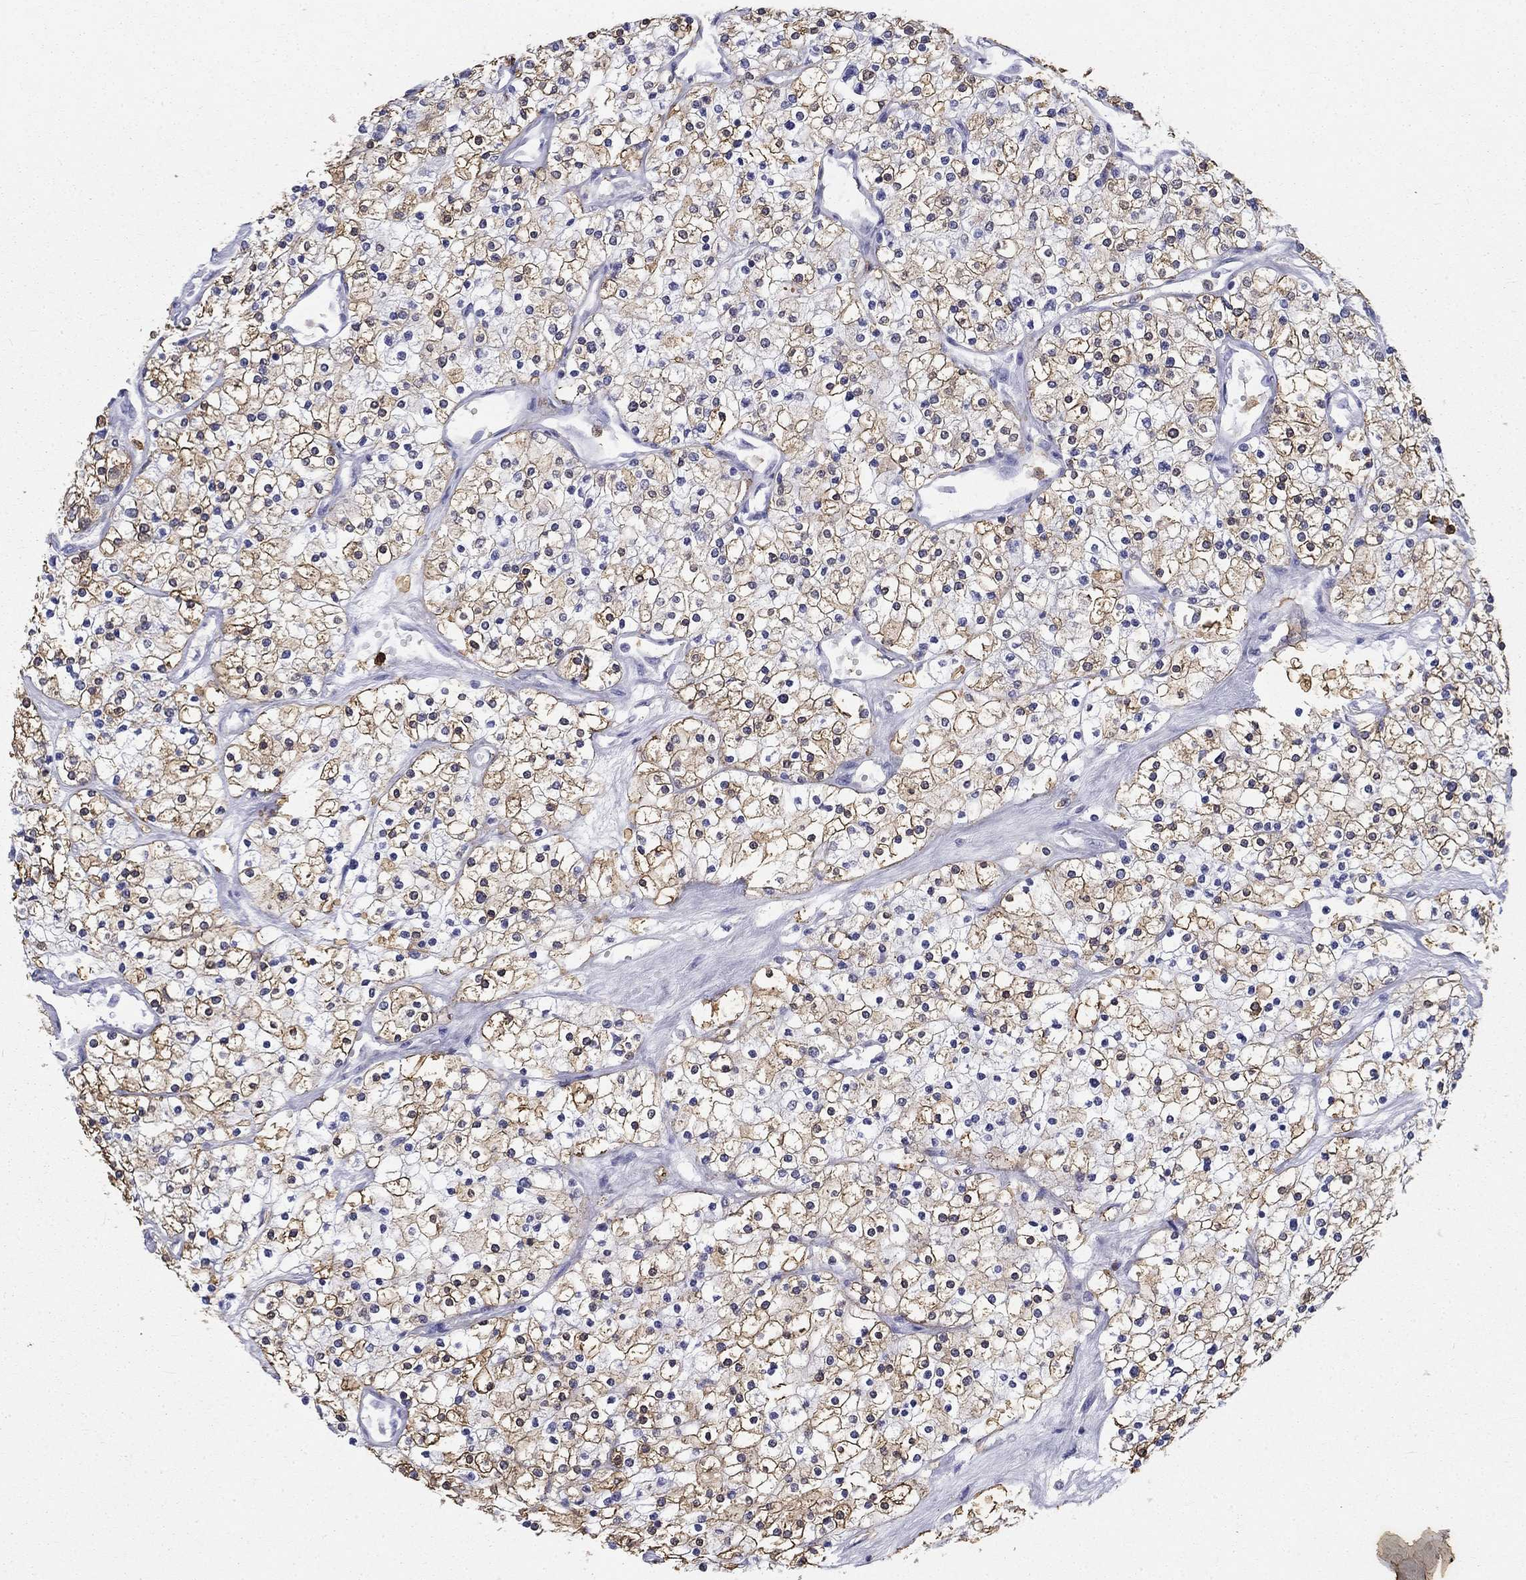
{"staining": {"intensity": "moderate", "quantity": ">75%", "location": "cytoplasmic/membranous"}, "tissue": "renal cancer", "cell_type": "Tumor cells", "image_type": "cancer", "snomed": [{"axis": "morphology", "description": "Adenocarcinoma, NOS"}, {"axis": "topography", "description": "Kidney"}], "caption": "Renal adenocarcinoma tissue reveals moderate cytoplasmic/membranous staining in about >75% of tumor cells", "gene": "IGSF8", "patient": {"sex": "male", "age": 80}}